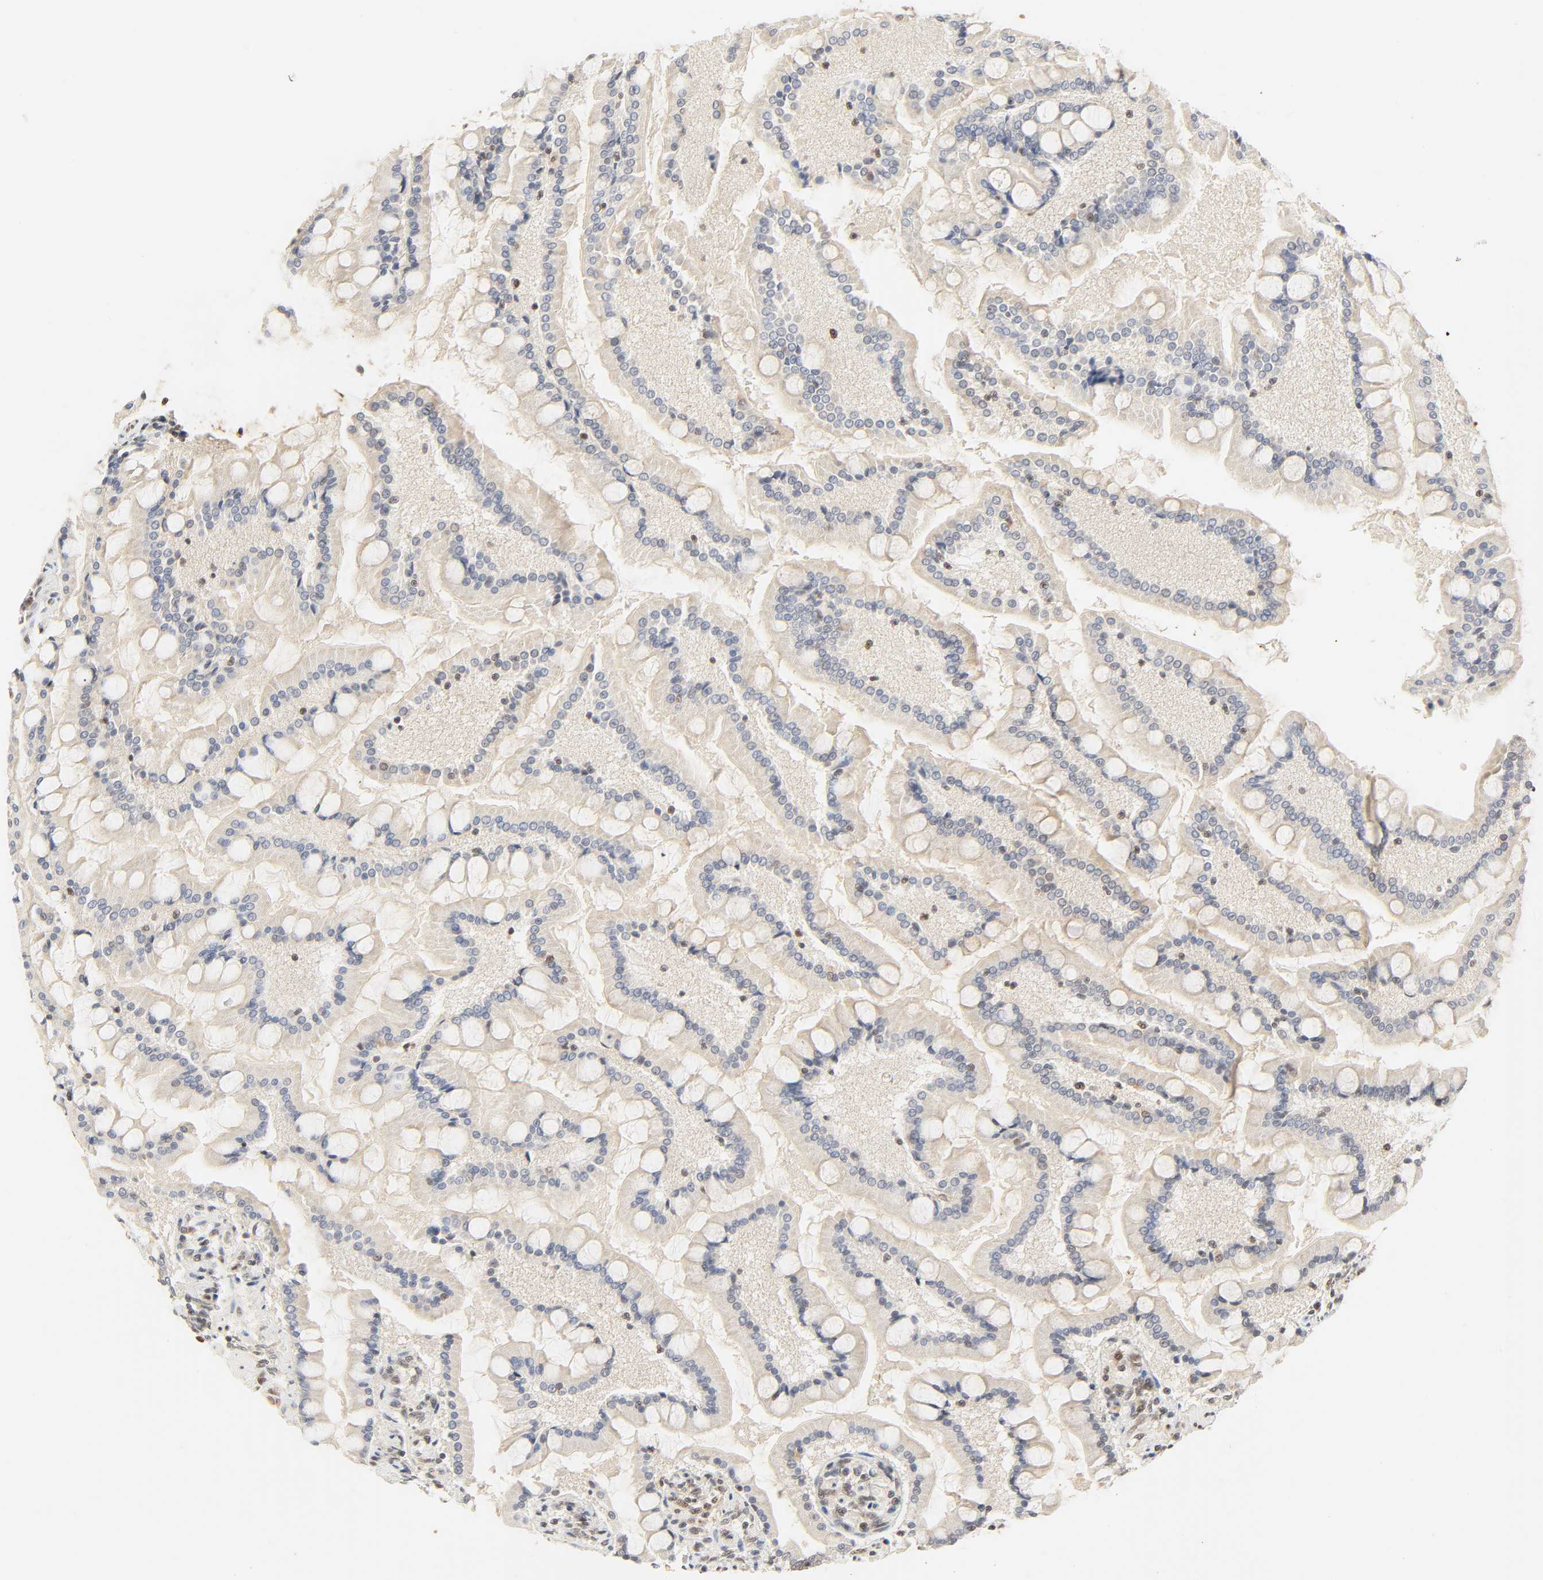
{"staining": {"intensity": "weak", "quantity": "25%-75%", "location": "cytoplasmic/membranous,nuclear"}, "tissue": "small intestine", "cell_type": "Glandular cells", "image_type": "normal", "snomed": [{"axis": "morphology", "description": "Normal tissue, NOS"}, {"axis": "topography", "description": "Small intestine"}], "caption": "Weak cytoplasmic/membranous,nuclear positivity for a protein is identified in about 25%-75% of glandular cells of normal small intestine using immunohistochemistry.", "gene": "UBC", "patient": {"sex": "male", "age": 41}}